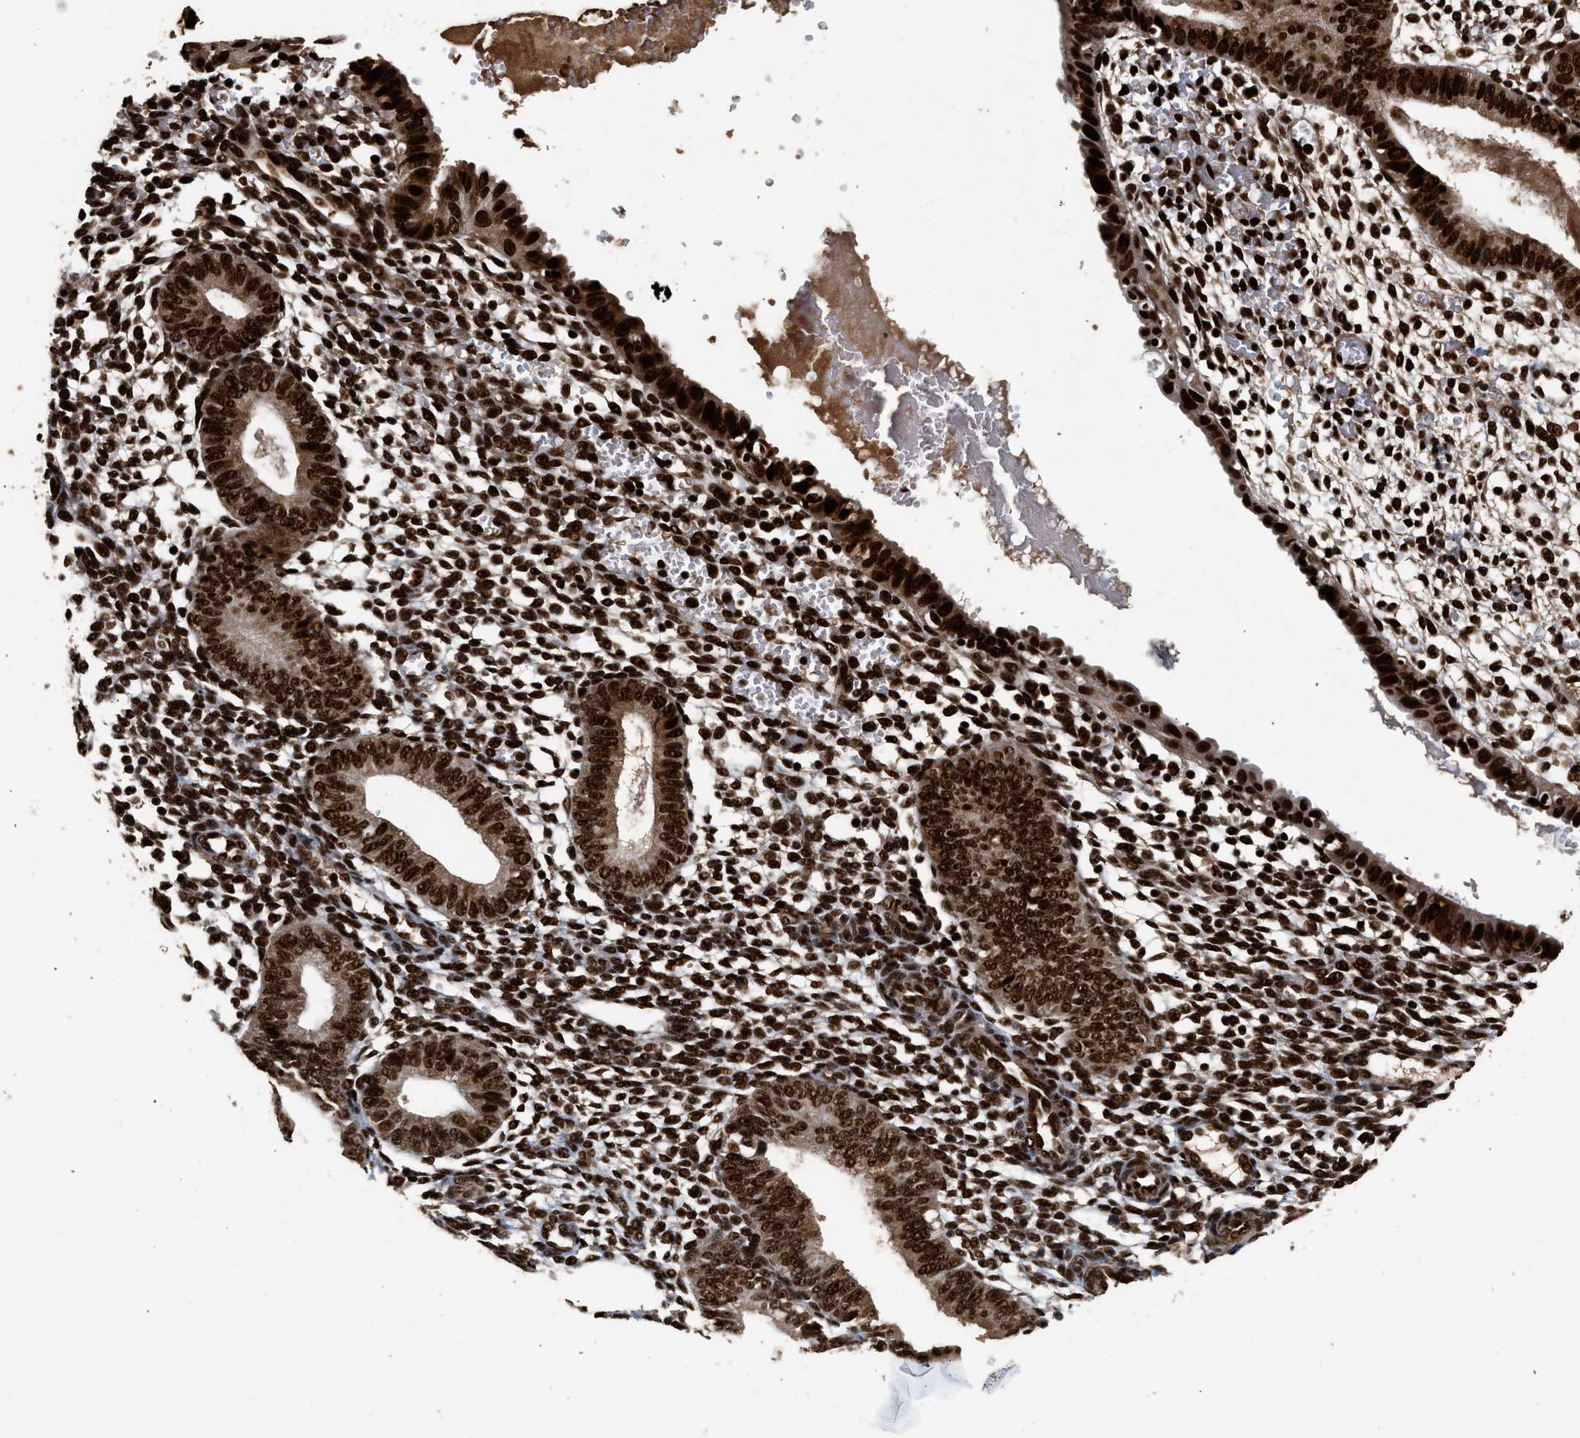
{"staining": {"intensity": "strong", "quantity": "25%-75%", "location": "nuclear"}, "tissue": "endometrium", "cell_type": "Cells in endometrial stroma", "image_type": "normal", "snomed": [{"axis": "morphology", "description": "Normal tissue, NOS"}, {"axis": "topography", "description": "Endometrium"}], "caption": "Immunohistochemistry of unremarkable human endometrium demonstrates high levels of strong nuclear expression in approximately 25%-75% of cells in endometrial stroma. The protein is stained brown, and the nuclei are stained in blue (DAB IHC with brightfield microscopy, high magnification).", "gene": "PPP4R3B", "patient": {"sex": "female", "age": 61}}